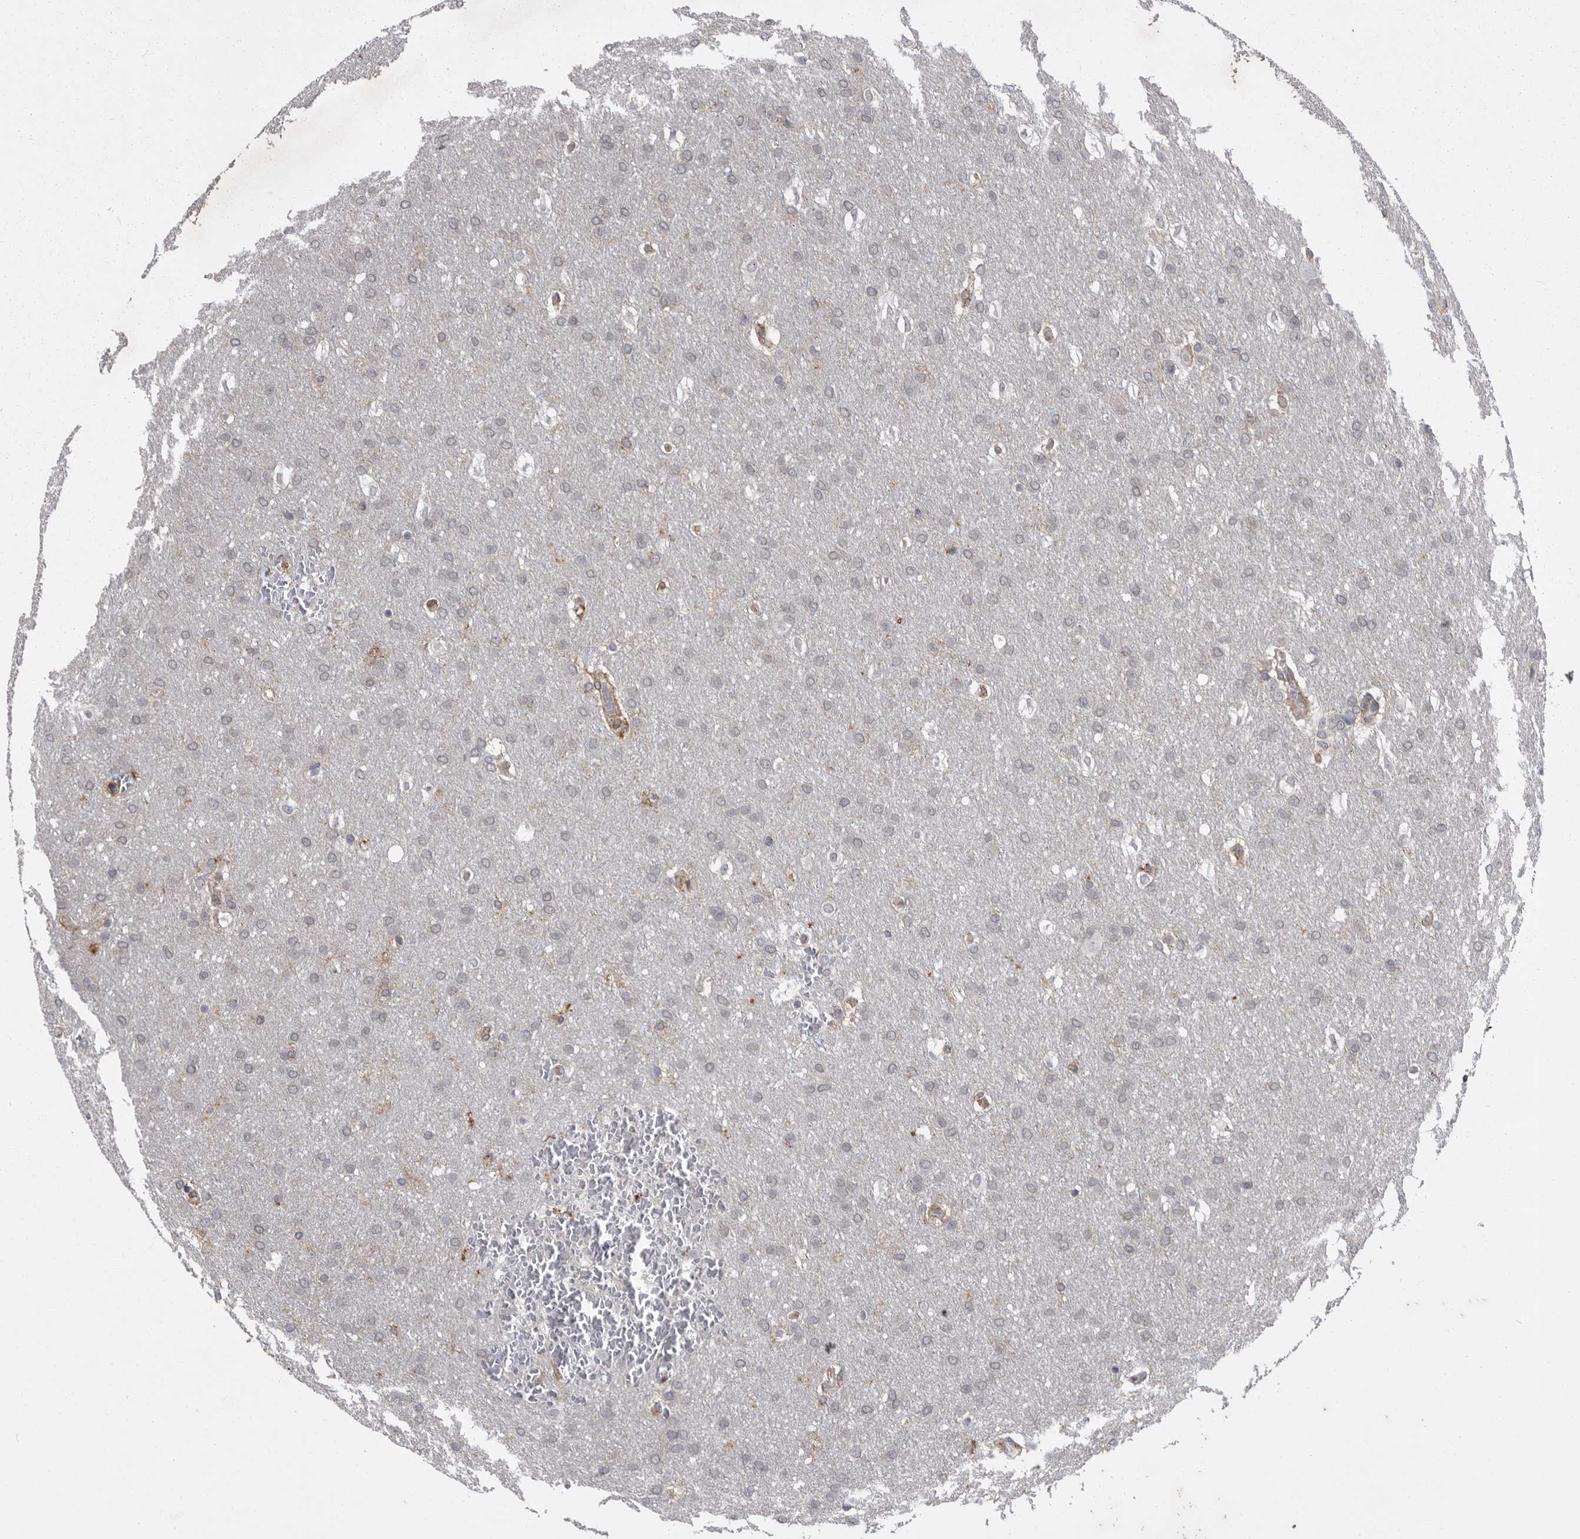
{"staining": {"intensity": "negative", "quantity": "none", "location": "none"}, "tissue": "glioma", "cell_type": "Tumor cells", "image_type": "cancer", "snomed": [{"axis": "morphology", "description": "Glioma, malignant, Low grade"}, {"axis": "topography", "description": "Brain"}], "caption": "High magnification brightfield microscopy of low-grade glioma (malignant) stained with DAB (3,3'-diaminobenzidine) (brown) and counterstained with hematoxylin (blue): tumor cells show no significant positivity.", "gene": "ABL1", "patient": {"sex": "female", "age": 37}}